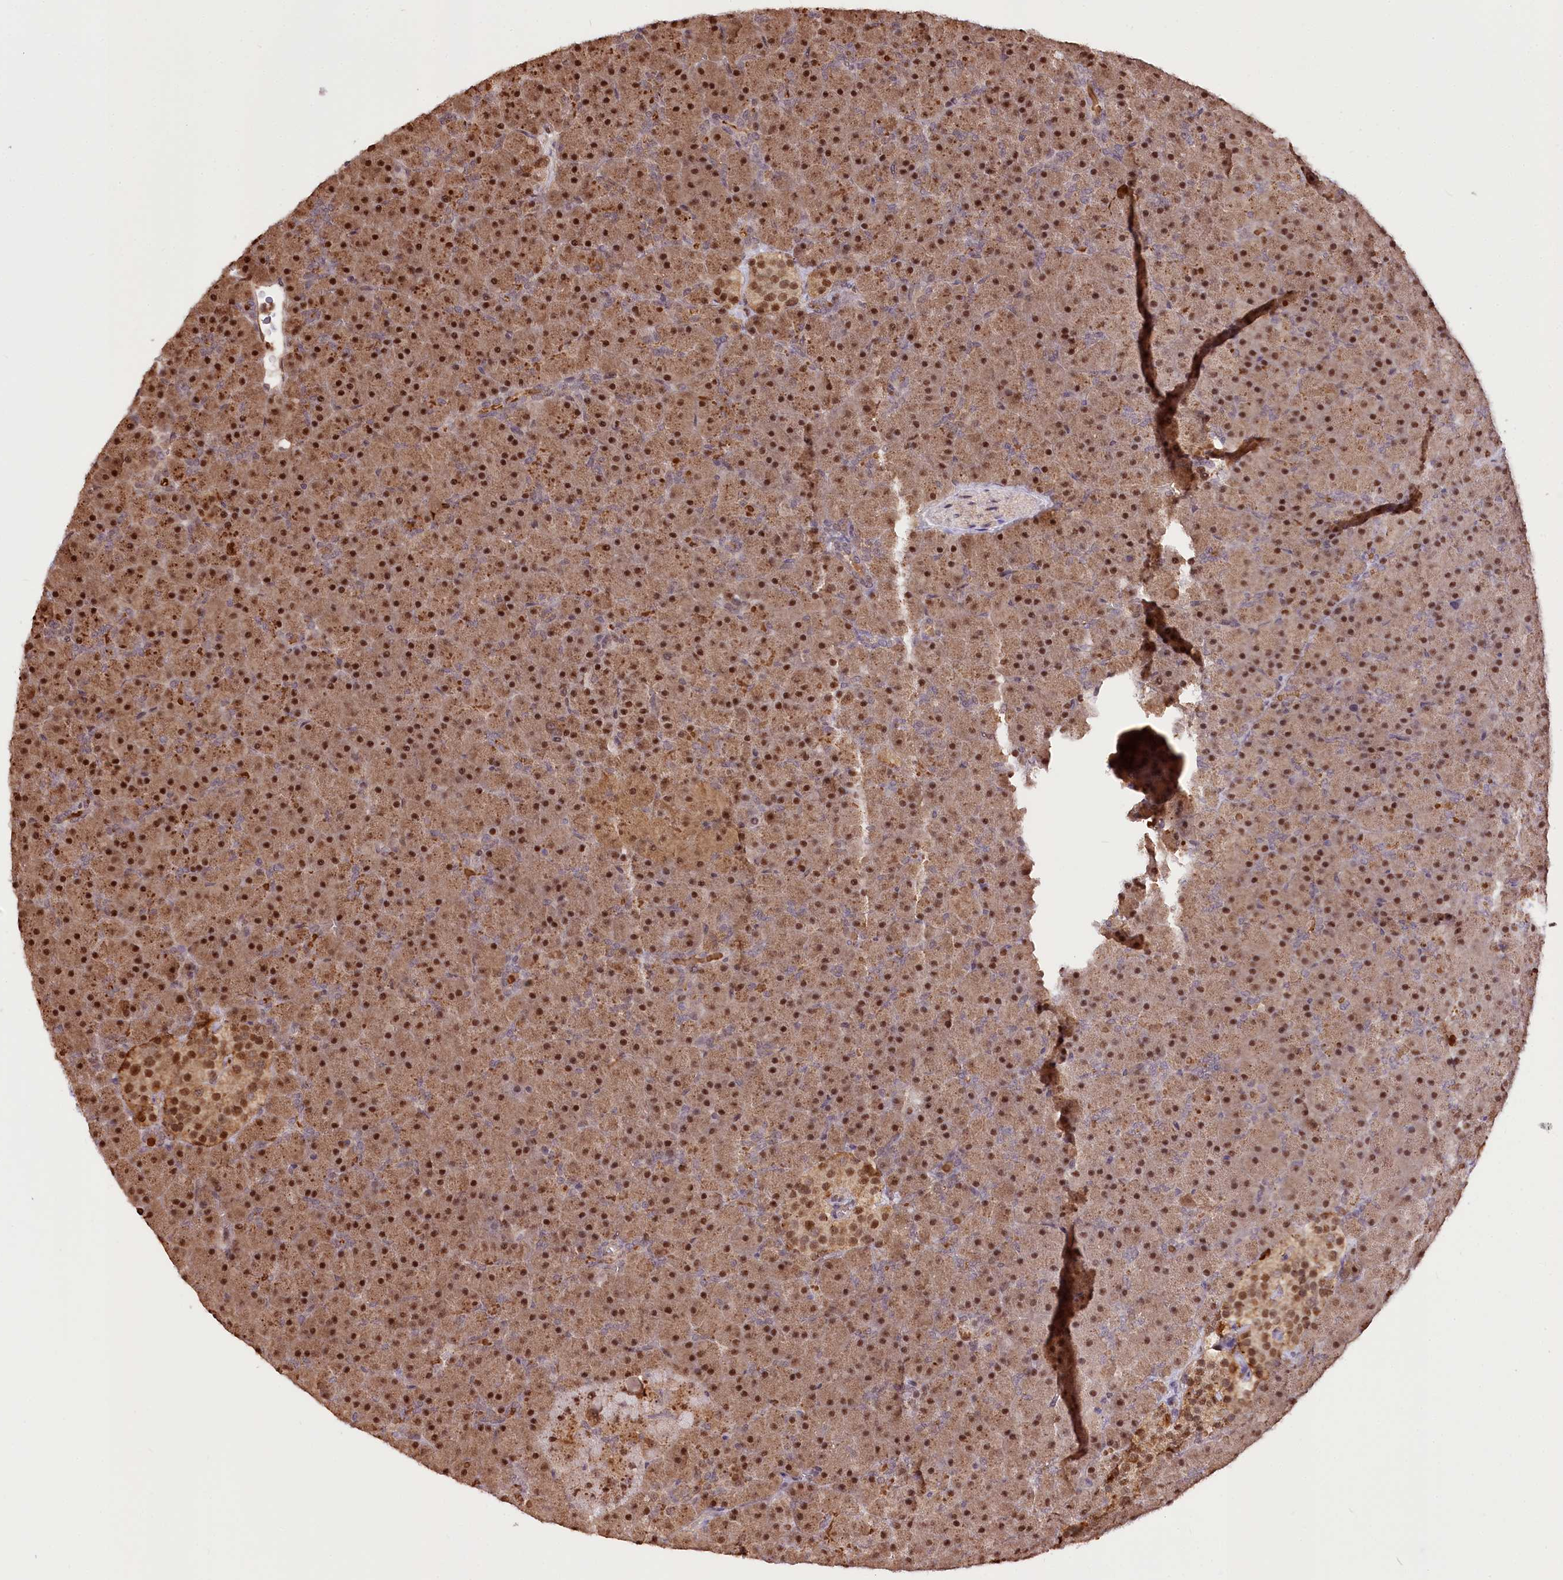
{"staining": {"intensity": "strong", "quantity": ">75%", "location": "cytoplasmic/membranous,nuclear"}, "tissue": "pancreas", "cell_type": "Exocrine glandular cells", "image_type": "normal", "snomed": [{"axis": "morphology", "description": "Normal tissue, NOS"}, {"axis": "topography", "description": "Pancreas"}], "caption": "Pancreas stained with DAB (3,3'-diaminobenzidine) immunohistochemistry exhibits high levels of strong cytoplasmic/membranous,nuclear staining in about >75% of exocrine glandular cells.", "gene": "GNL3L", "patient": {"sex": "male", "age": 36}}